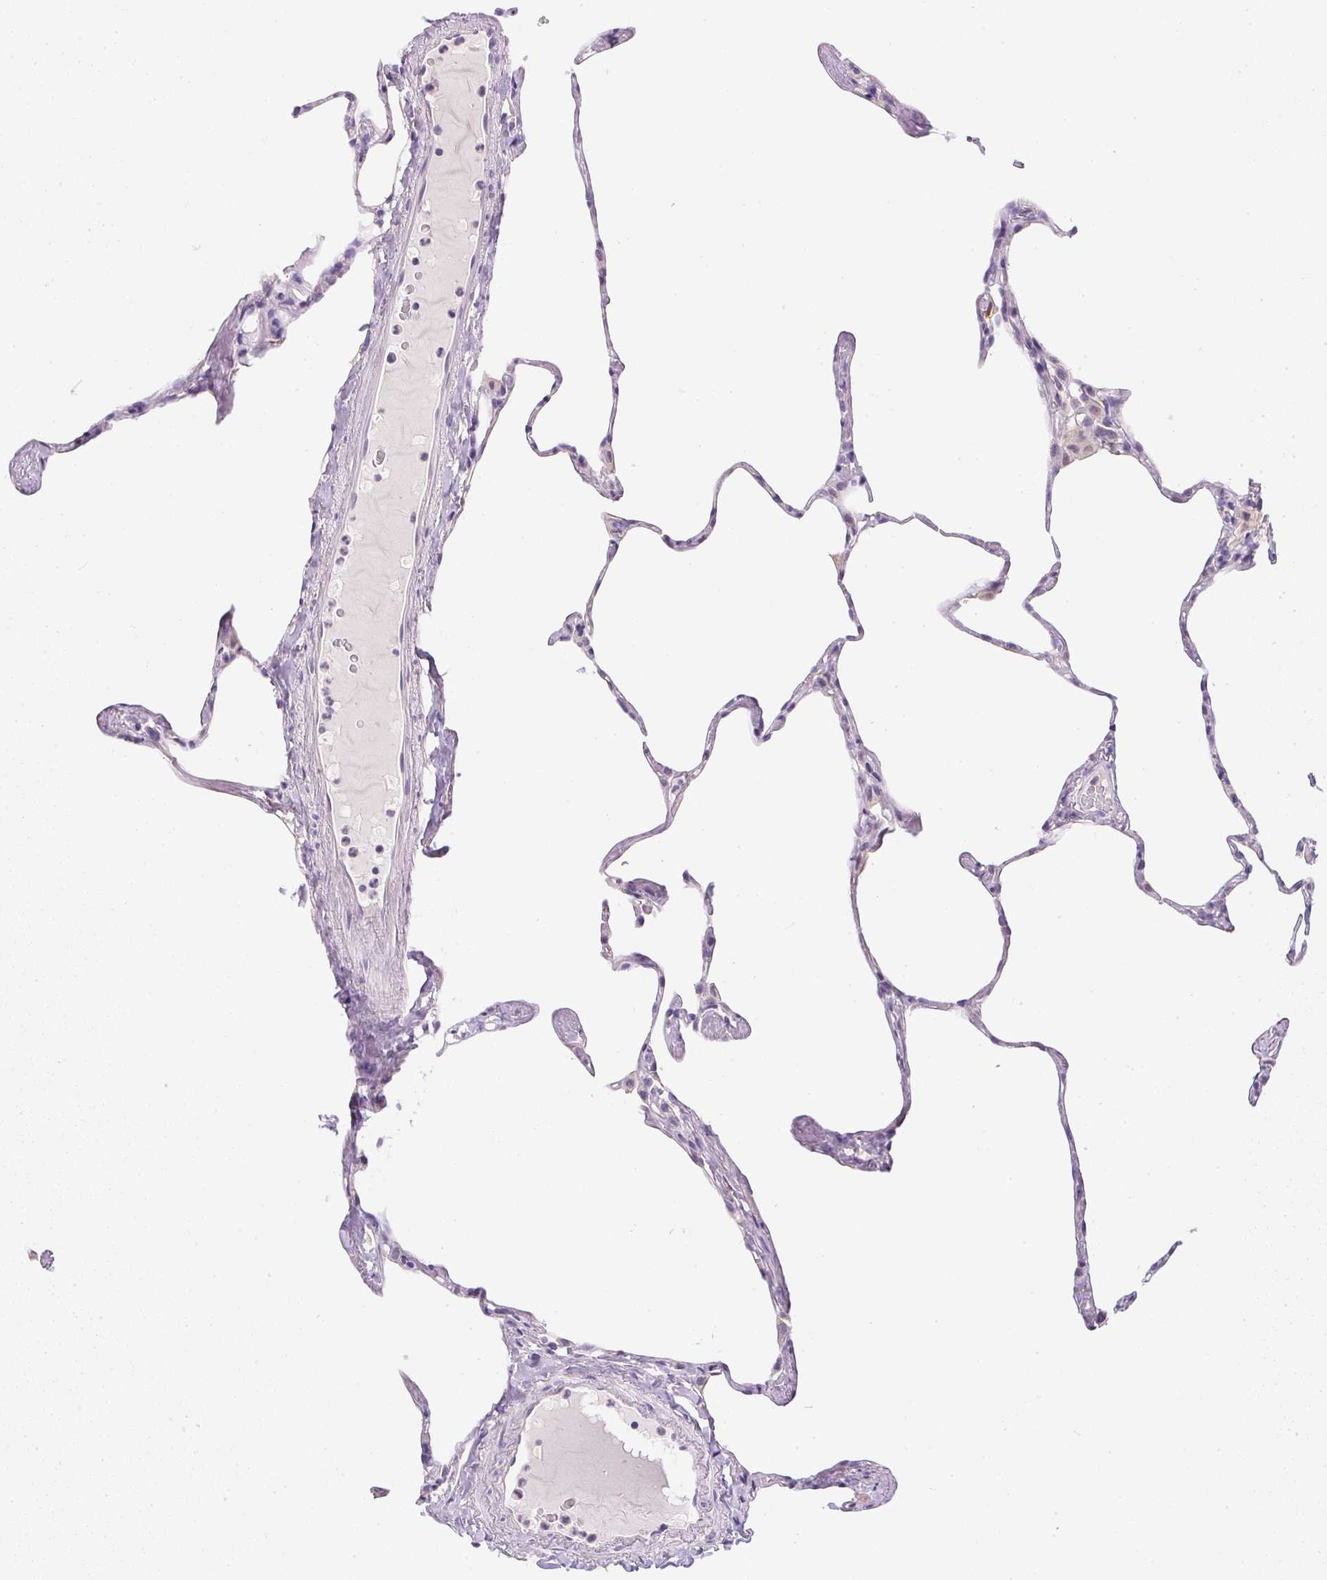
{"staining": {"intensity": "negative", "quantity": "none", "location": "none"}, "tissue": "lung", "cell_type": "Alveolar cells", "image_type": "normal", "snomed": [{"axis": "morphology", "description": "Normal tissue, NOS"}, {"axis": "topography", "description": "Lung"}], "caption": "Immunohistochemical staining of normal human lung exhibits no significant positivity in alveolar cells. (DAB immunohistochemistry visualized using brightfield microscopy, high magnification).", "gene": "SLC17A7", "patient": {"sex": "male", "age": 65}}